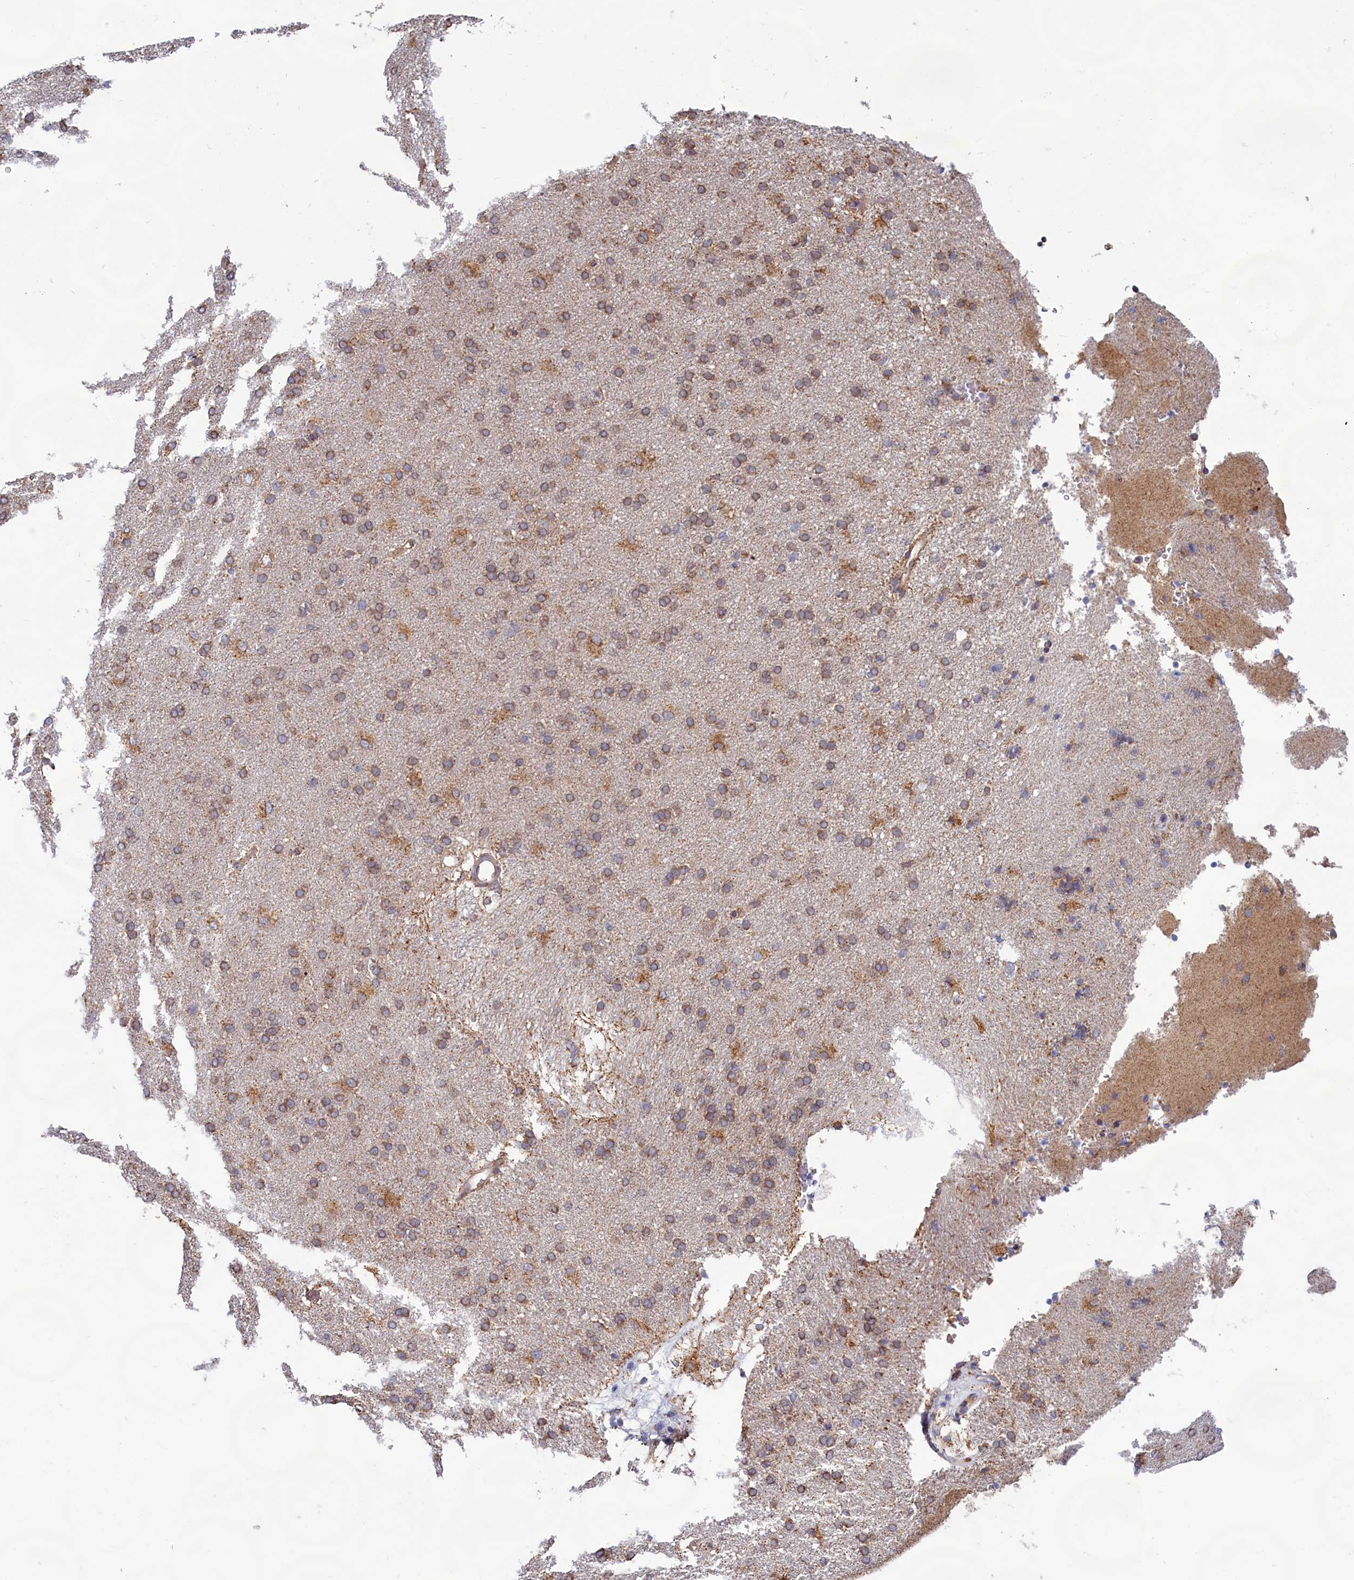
{"staining": {"intensity": "weak", "quantity": ">75%", "location": "cytoplasmic/membranous"}, "tissue": "cerebral cortex", "cell_type": "Endothelial cells", "image_type": "normal", "snomed": [{"axis": "morphology", "description": "Normal tissue, NOS"}, {"axis": "topography", "description": "Cerebral cortex"}], "caption": "Approximately >75% of endothelial cells in unremarkable cerebral cortex demonstrate weak cytoplasmic/membranous protein staining as visualized by brown immunohistochemical staining.", "gene": "TBC1D19", "patient": {"sex": "male", "age": 62}}